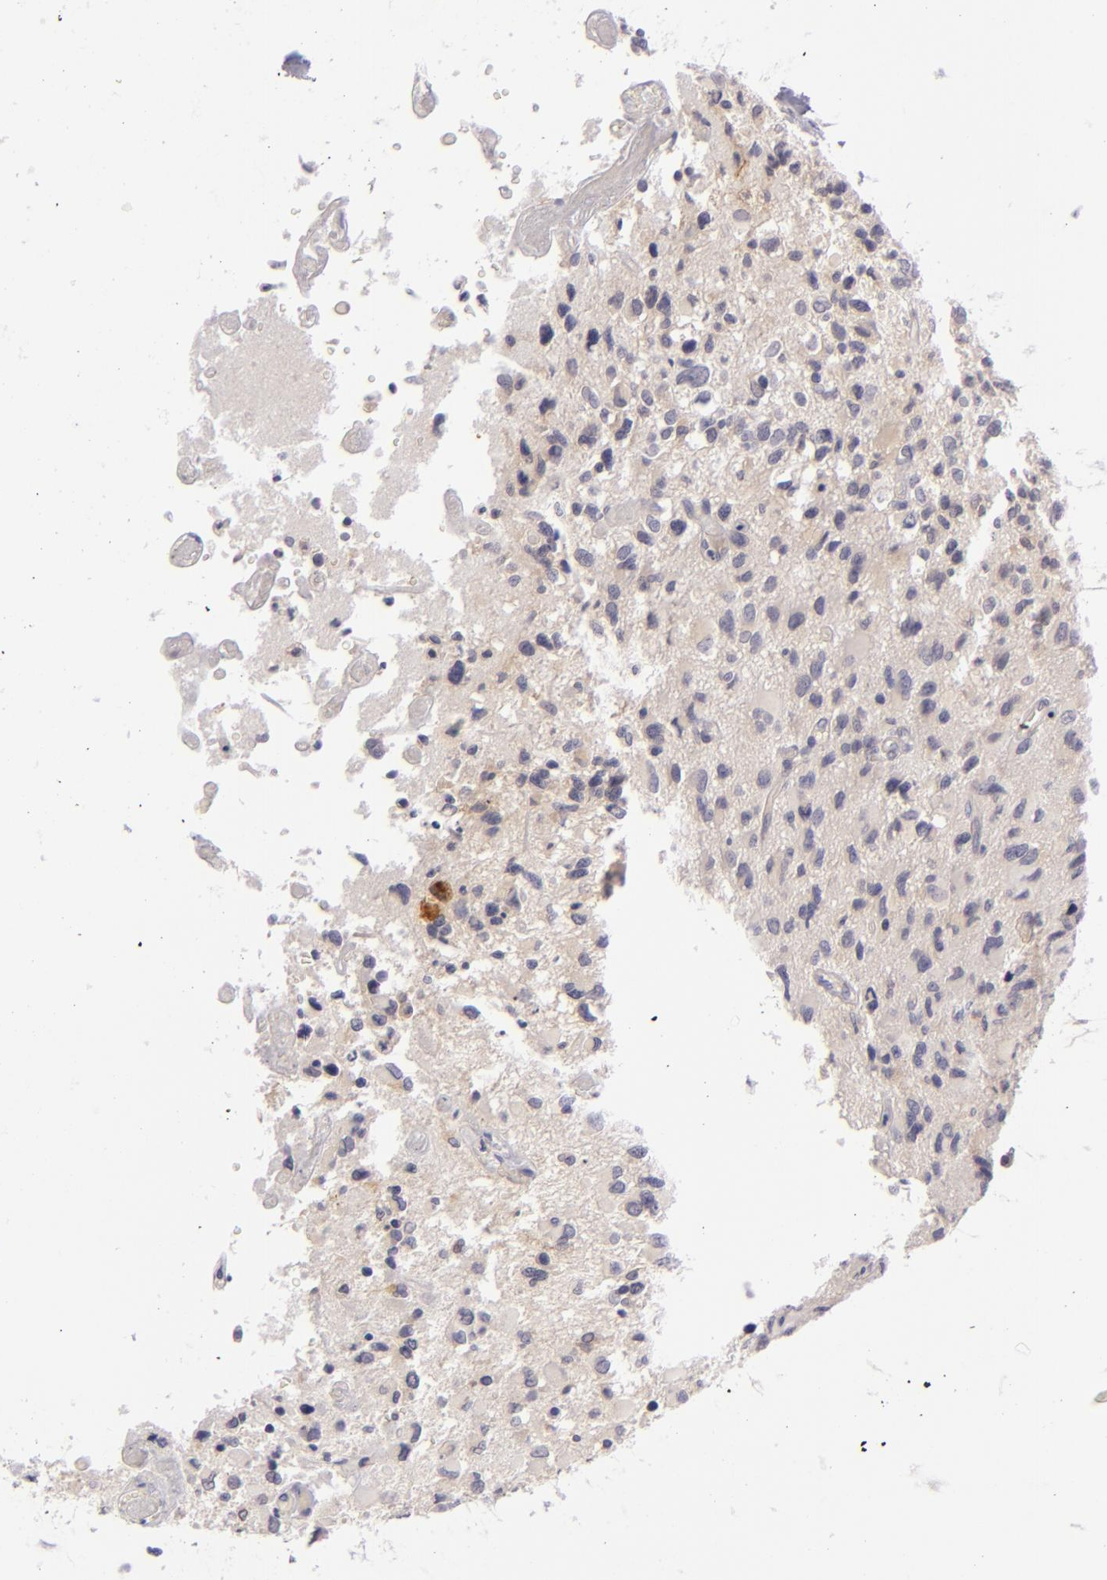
{"staining": {"intensity": "weak", "quantity": "<25%", "location": "cytoplasmic/membranous"}, "tissue": "glioma", "cell_type": "Tumor cells", "image_type": "cancer", "snomed": [{"axis": "morphology", "description": "Glioma, malignant, High grade"}, {"axis": "topography", "description": "Brain"}], "caption": "Human malignant glioma (high-grade) stained for a protein using IHC reveals no expression in tumor cells.", "gene": "CD83", "patient": {"sex": "male", "age": 69}}